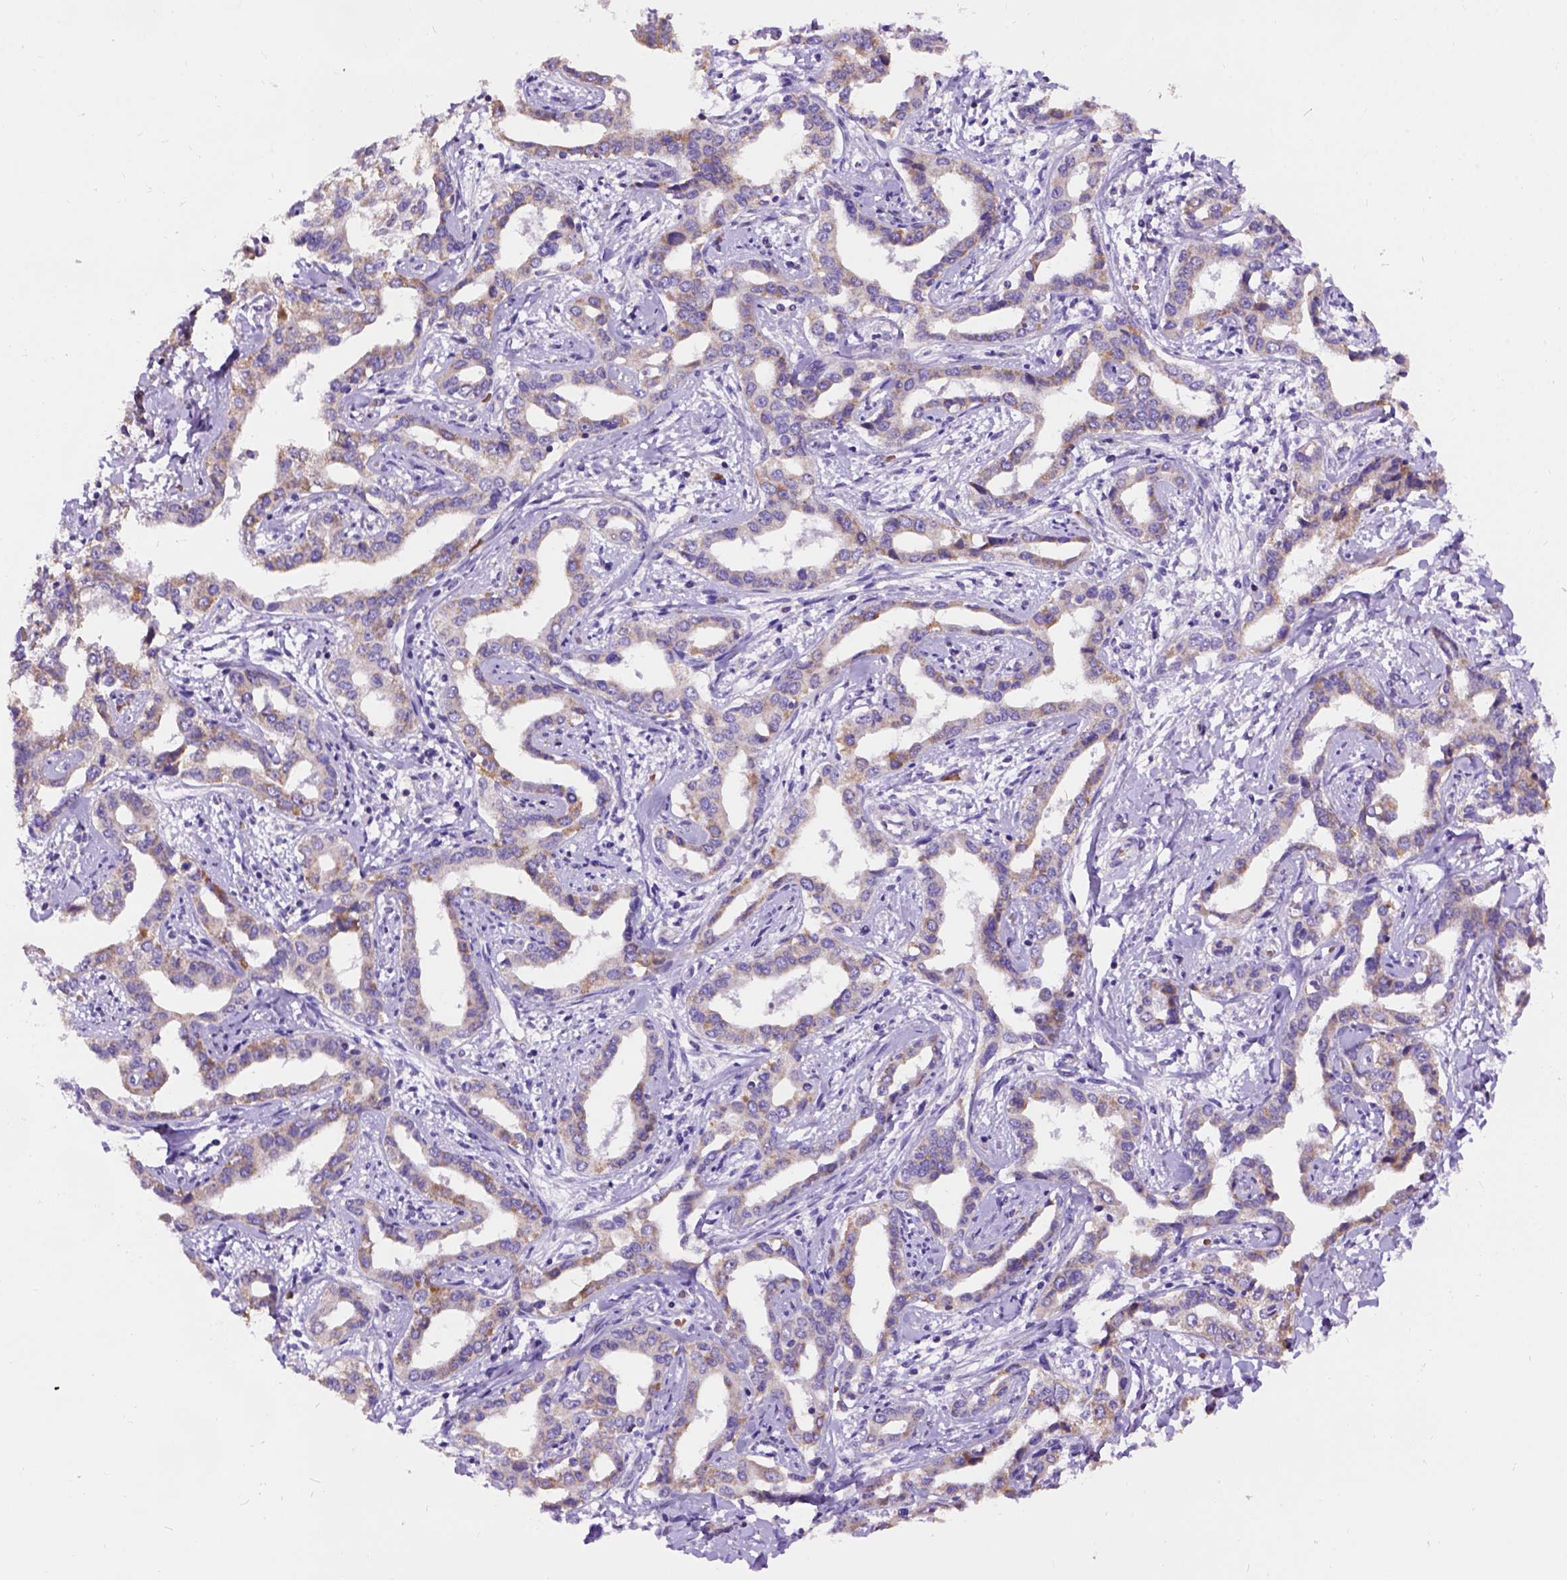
{"staining": {"intensity": "moderate", "quantity": "<25%", "location": "cytoplasmic/membranous"}, "tissue": "liver cancer", "cell_type": "Tumor cells", "image_type": "cancer", "snomed": [{"axis": "morphology", "description": "Cholangiocarcinoma"}, {"axis": "topography", "description": "Liver"}], "caption": "The photomicrograph demonstrates a brown stain indicating the presence of a protein in the cytoplasmic/membranous of tumor cells in liver cholangiocarcinoma.", "gene": "L2HGDH", "patient": {"sex": "male", "age": 59}}